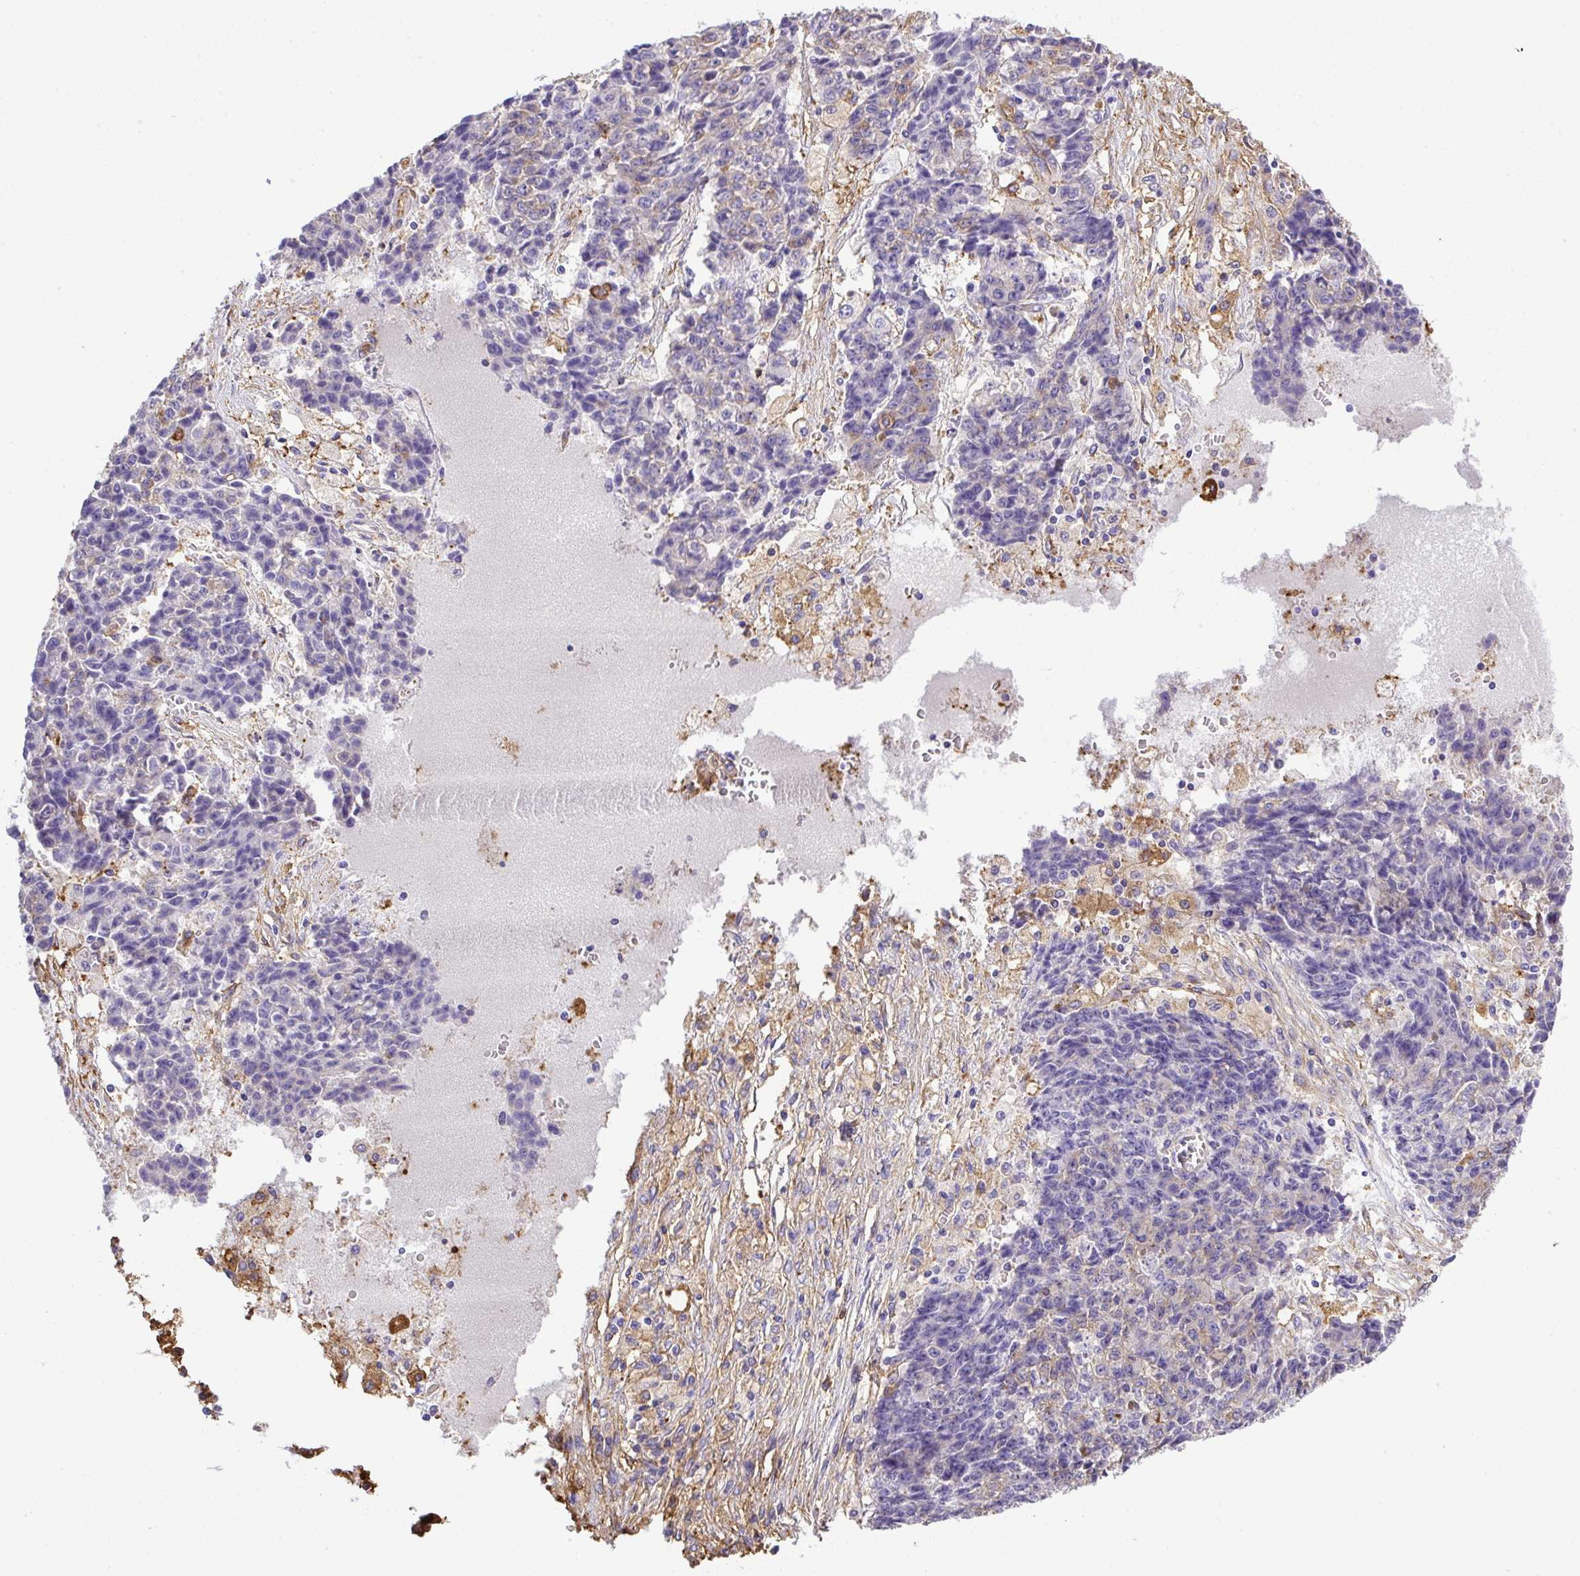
{"staining": {"intensity": "negative", "quantity": "none", "location": "none"}, "tissue": "ovarian cancer", "cell_type": "Tumor cells", "image_type": "cancer", "snomed": [{"axis": "morphology", "description": "Carcinoma, endometroid"}, {"axis": "topography", "description": "Ovary"}], "caption": "Immunohistochemistry (IHC) micrograph of ovarian cancer stained for a protein (brown), which shows no positivity in tumor cells. (Immunohistochemistry, brightfield microscopy, high magnification).", "gene": "MAGEB5", "patient": {"sex": "female", "age": 42}}